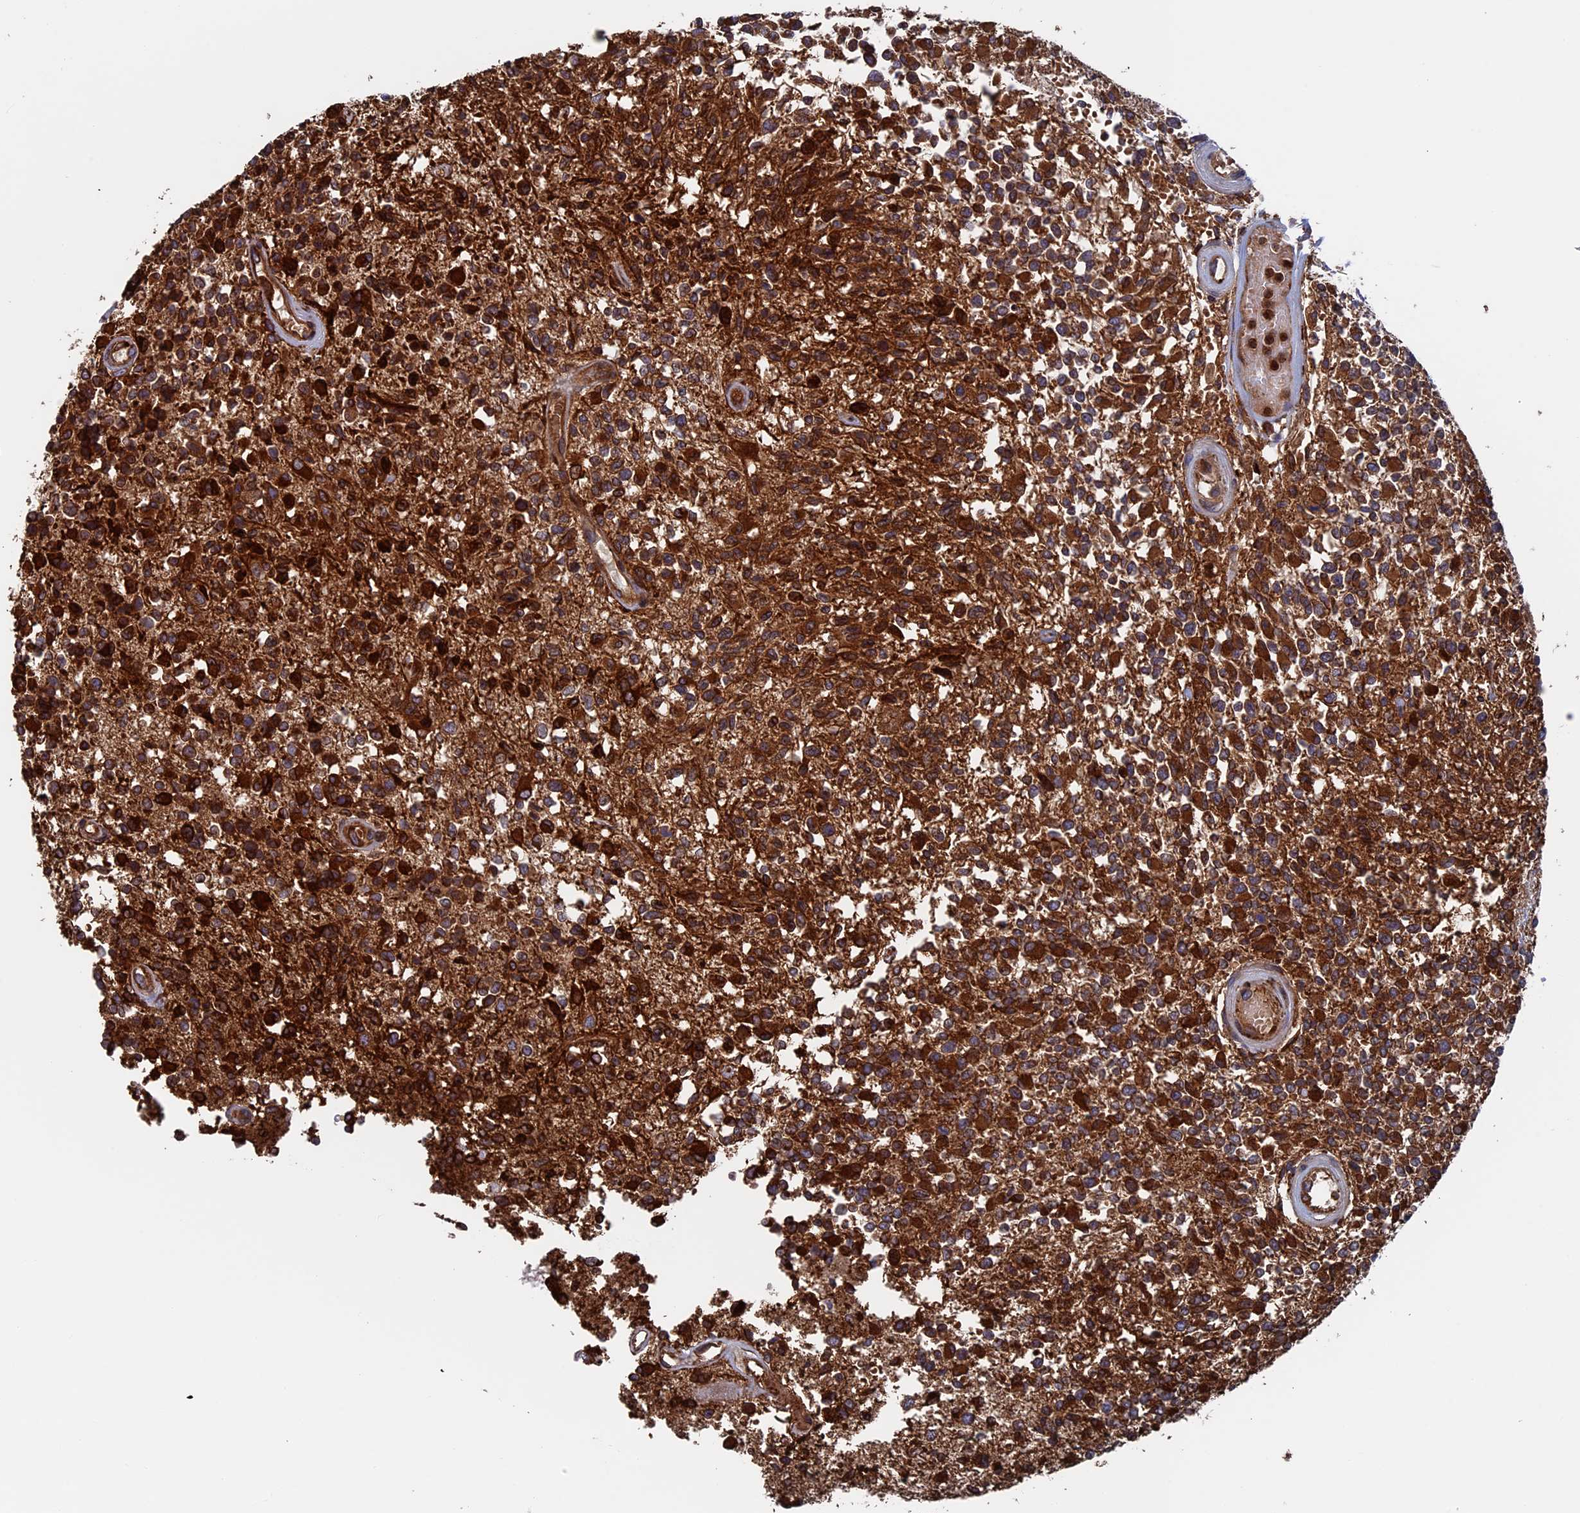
{"staining": {"intensity": "strong", "quantity": ">75%", "location": "cytoplasmic/membranous"}, "tissue": "glioma", "cell_type": "Tumor cells", "image_type": "cancer", "snomed": [{"axis": "morphology", "description": "Glioma, malignant, High grade"}, {"axis": "morphology", "description": "Glioblastoma, NOS"}, {"axis": "topography", "description": "Brain"}], "caption": "A high-resolution histopathology image shows immunohistochemistry (IHC) staining of malignant glioma (high-grade), which displays strong cytoplasmic/membranous staining in about >75% of tumor cells. Using DAB (3,3'-diaminobenzidine) (brown) and hematoxylin (blue) stains, captured at high magnification using brightfield microscopy.", "gene": "RPUSD1", "patient": {"sex": "male", "age": 60}}